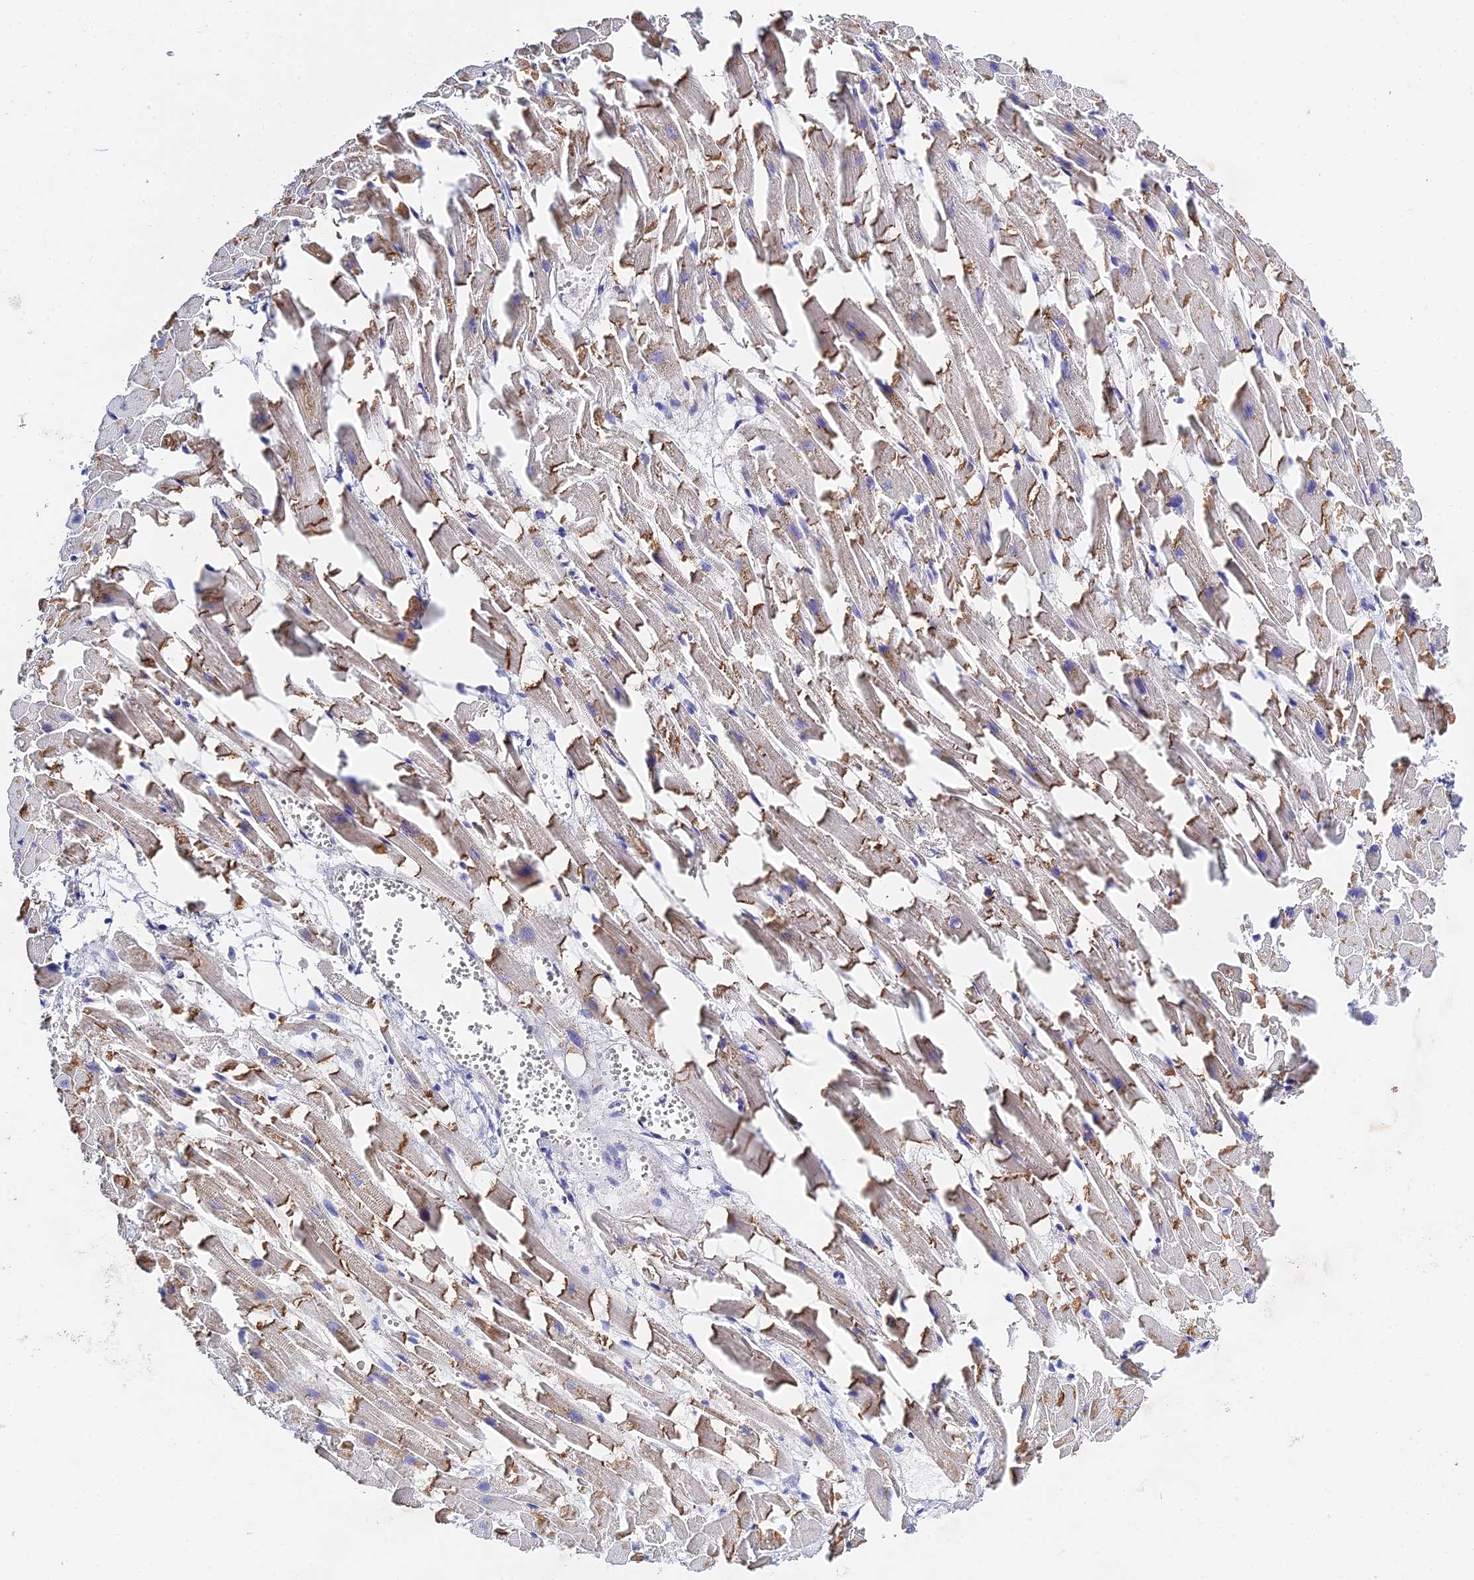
{"staining": {"intensity": "moderate", "quantity": ">75%", "location": "cytoplasmic/membranous"}, "tissue": "heart muscle", "cell_type": "Cardiomyocytes", "image_type": "normal", "snomed": [{"axis": "morphology", "description": "Normal tissue, NOS"}, {"axis": "topography", "description": "Heart"}], "caption": "Cardiomyocytes demonstrate moderate cytoplasmic/membranous expression in approximately >75% of cells in normal heart muscle.", "gene": "HOXB1", "patient": {"sex": "female", "age": 64}}